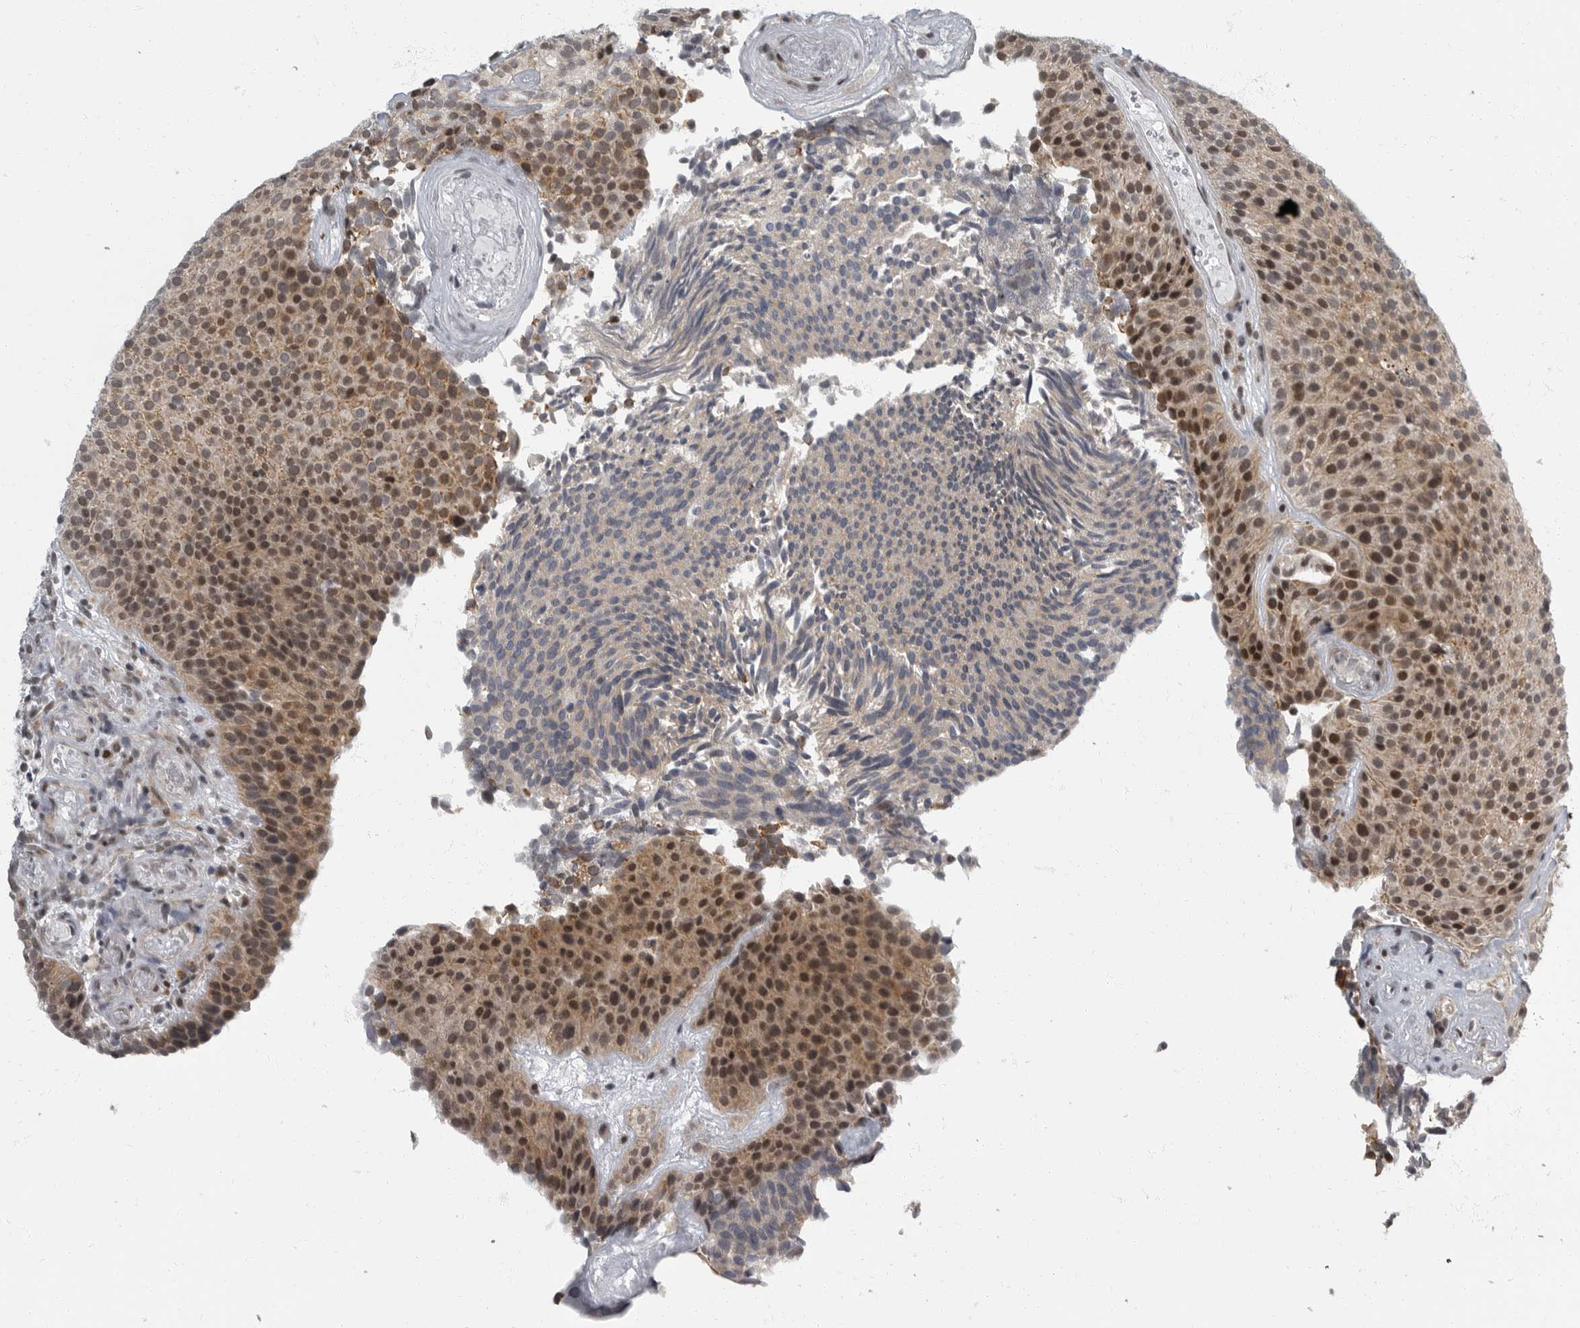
{"staining": {"intensity": "moderate", "quantity": "25%-75%", "location": "cytoplasmic/membranous,nuclear"}, "tissue": "urothelial cancer", "cell_type": "Tumor cells", "image_type": "cancer", "snomed": [{"axis": "morphology", "description": "Urothelial carcinoma, Low grade"}, {"axis": "topography", "description": "Urinary bladder"}], "caption": "Immunohistochemistry (IHC) (DAB (3,3'-diaminobenzidine)) staining of urothelial carcinoma (low-grade) exhibits moderate cytoplasmic/membranous and nuclear protein staining in about 25%-75% of tumor cells.", "gene": "EVI5", "patient": {"sex": "male", "age": 86}}